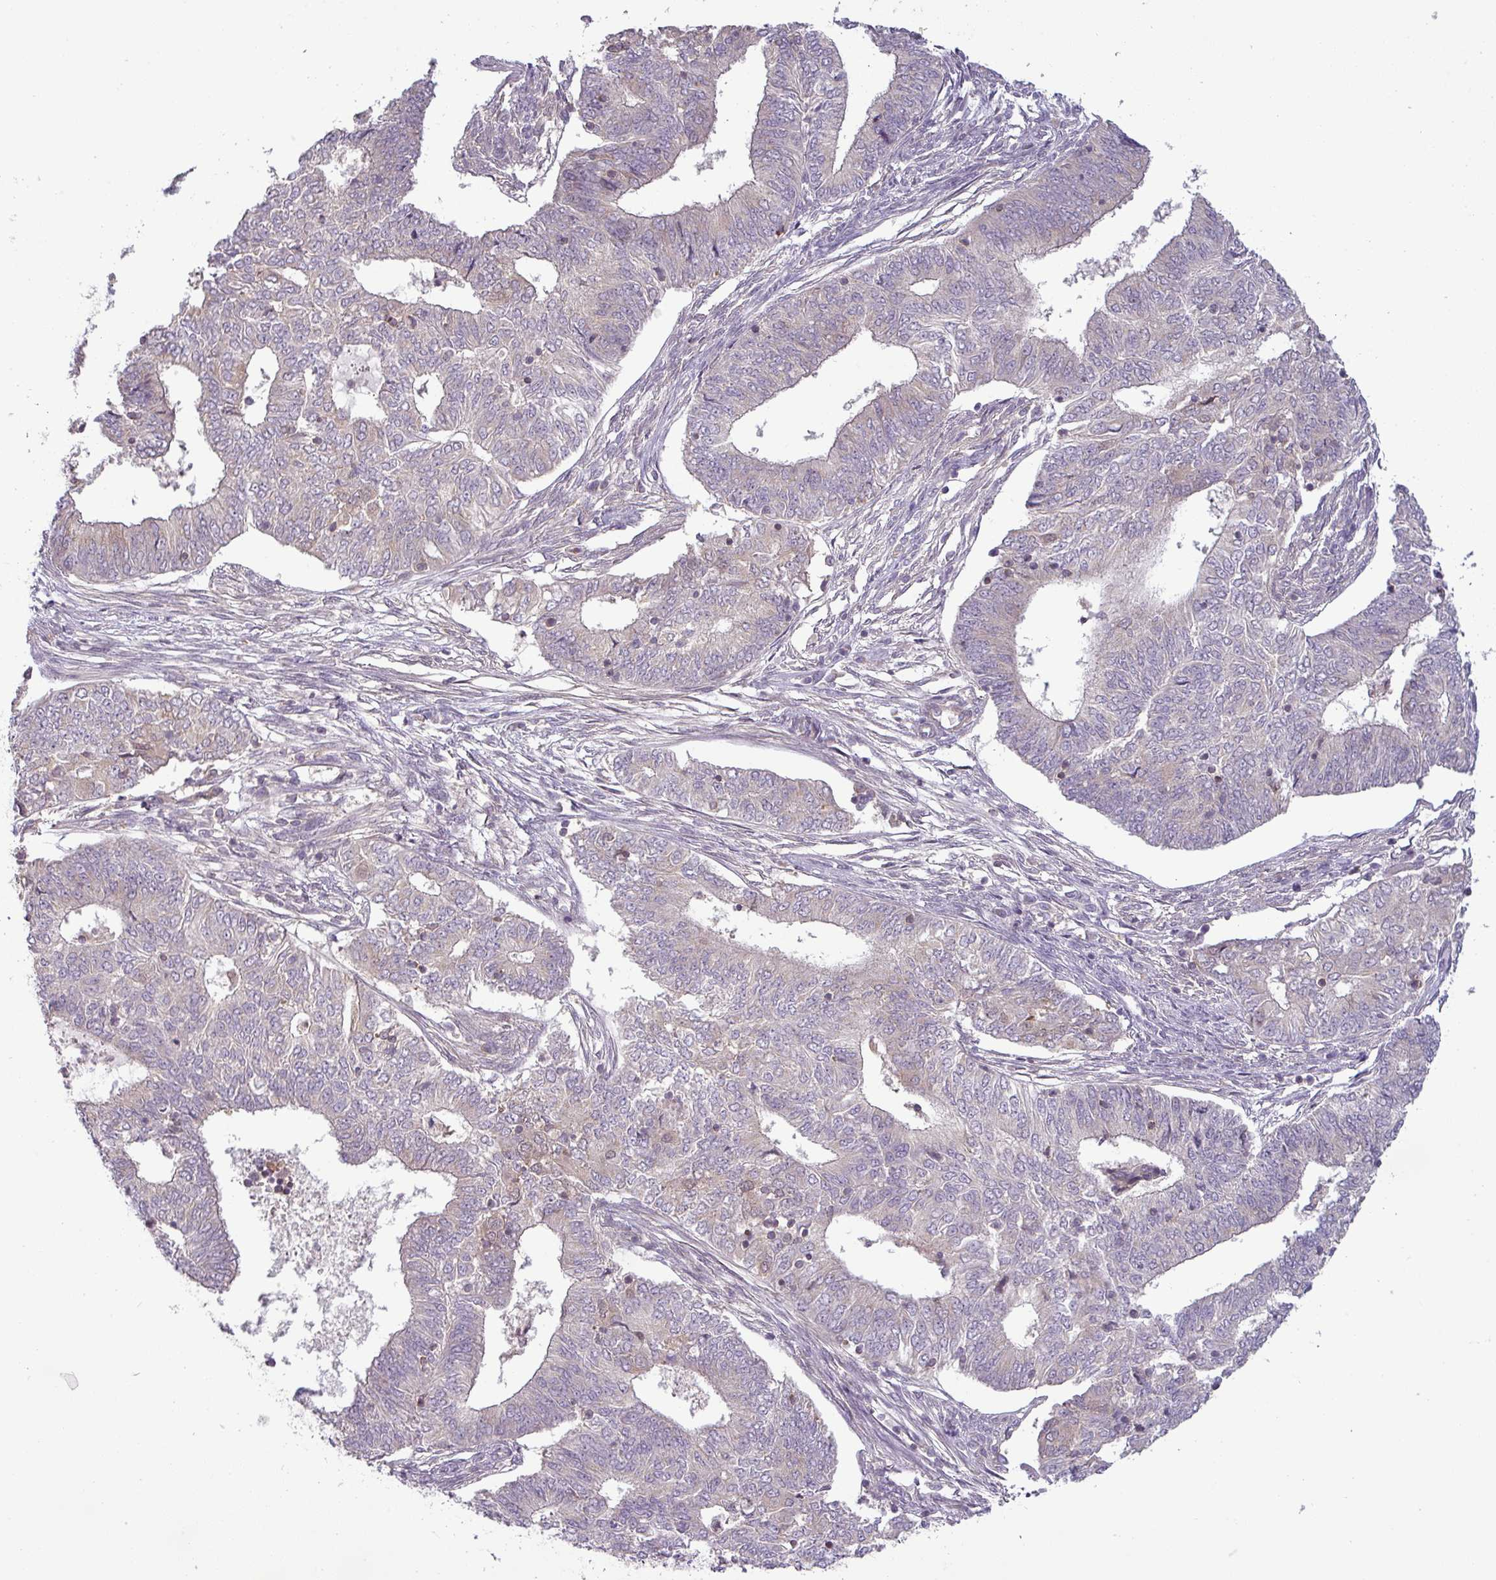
{"staining": {"intensity": "negative", "quantity": "none", "location": "none"}, "tissue": "endometrial cancer", "cell_type": "Tumor cells", "image_type": "cancer", "snomed": [{"axis": "morphology", "description": "Adenocarcinoma, NOS"}, {"axis": "topography", "description": "Endometrium"}], "caption": "Tumor cells show no significant protein positivity in endometrial cancer (adenocarcinoma).", "gene": "NIN", "patient": {"sex": "female", "age": 62}}